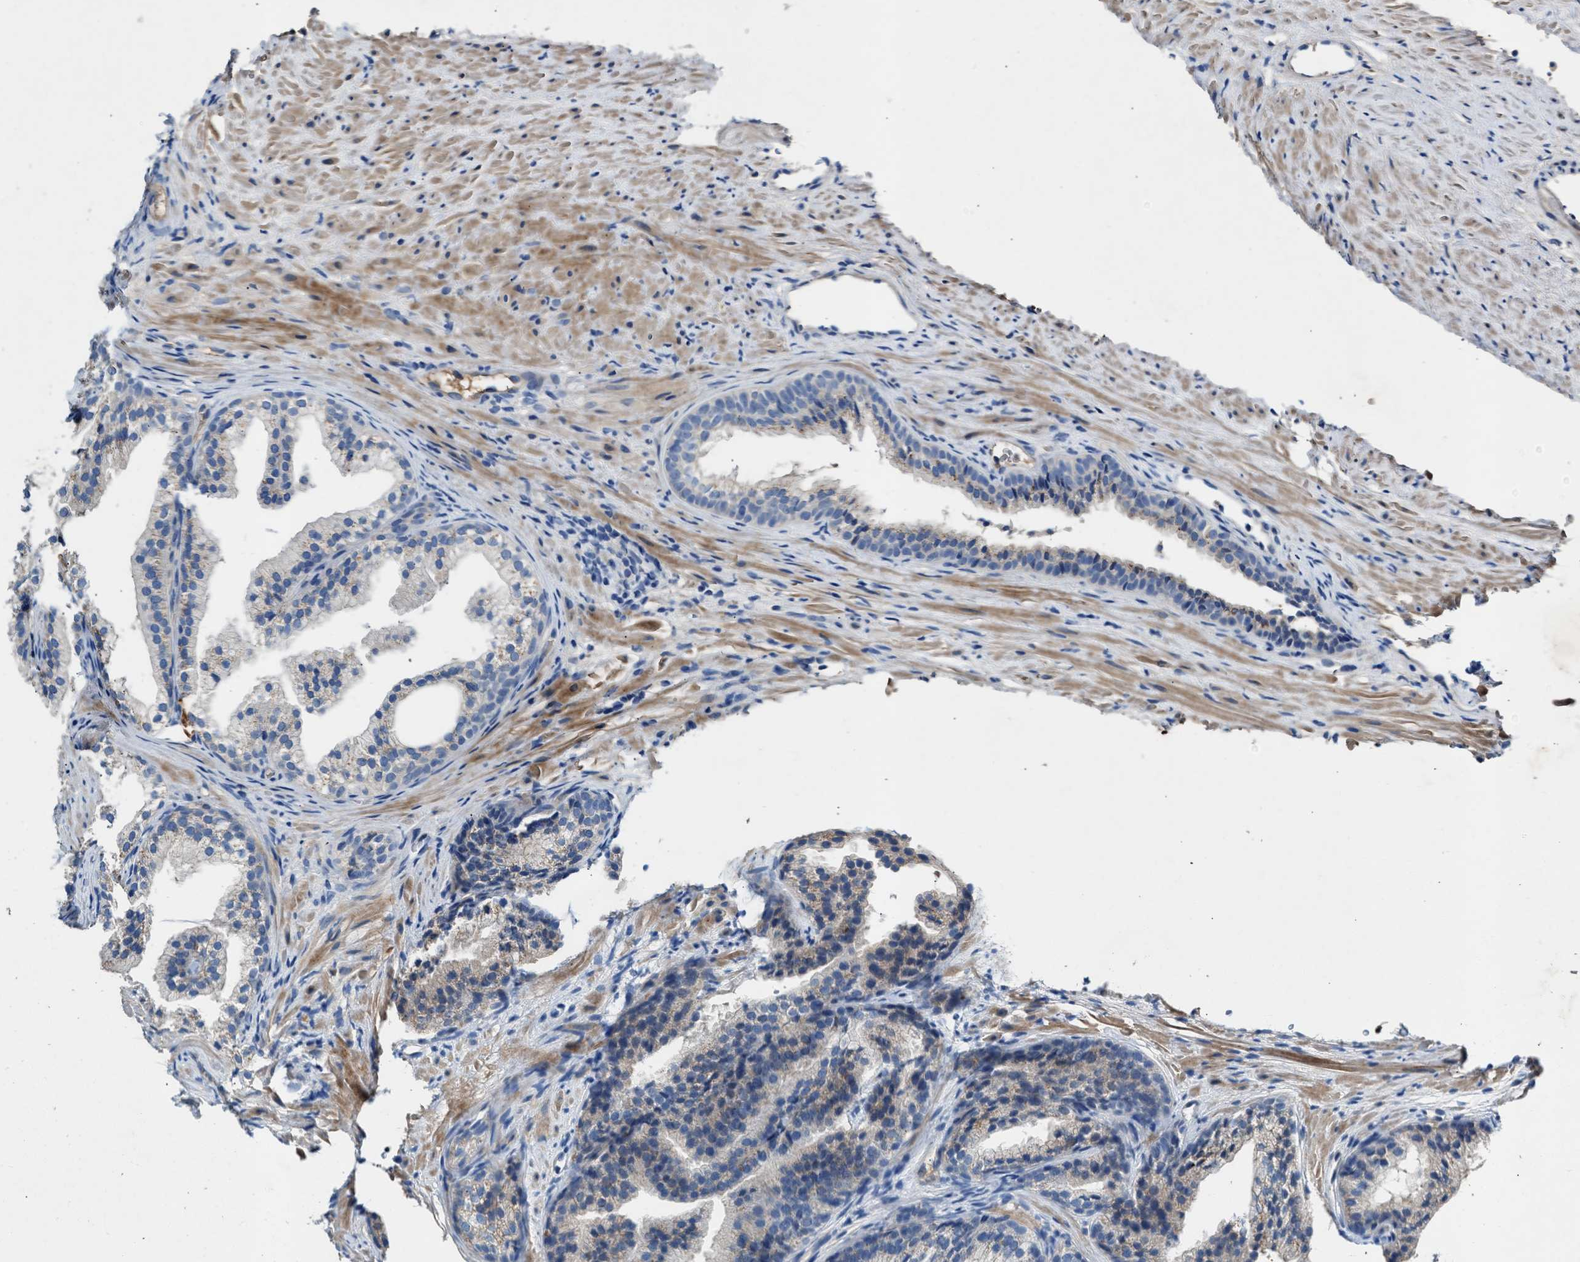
{"staining": {"intensity": "weak", "quantity": "<25%", "location": "cytoplasmic/membranous"}, "tissue": "prostate", "cell_type": "Glandular cells", "image_type": "normal", "snomed": [{"axis": "morphology", "description": "Normal tissue, NOS"}, {"axis": "topography", "description": "Prostate"}], "caption": "This image is of unremarkable prostate stained with immunohistochemistry (IHC) to label a protein in brown with the nuclei are counter-stained blue. There is no positivity in glandular cells.", "gene": "RWDD2B", "patient": {"sex": "male", "age": 76}}